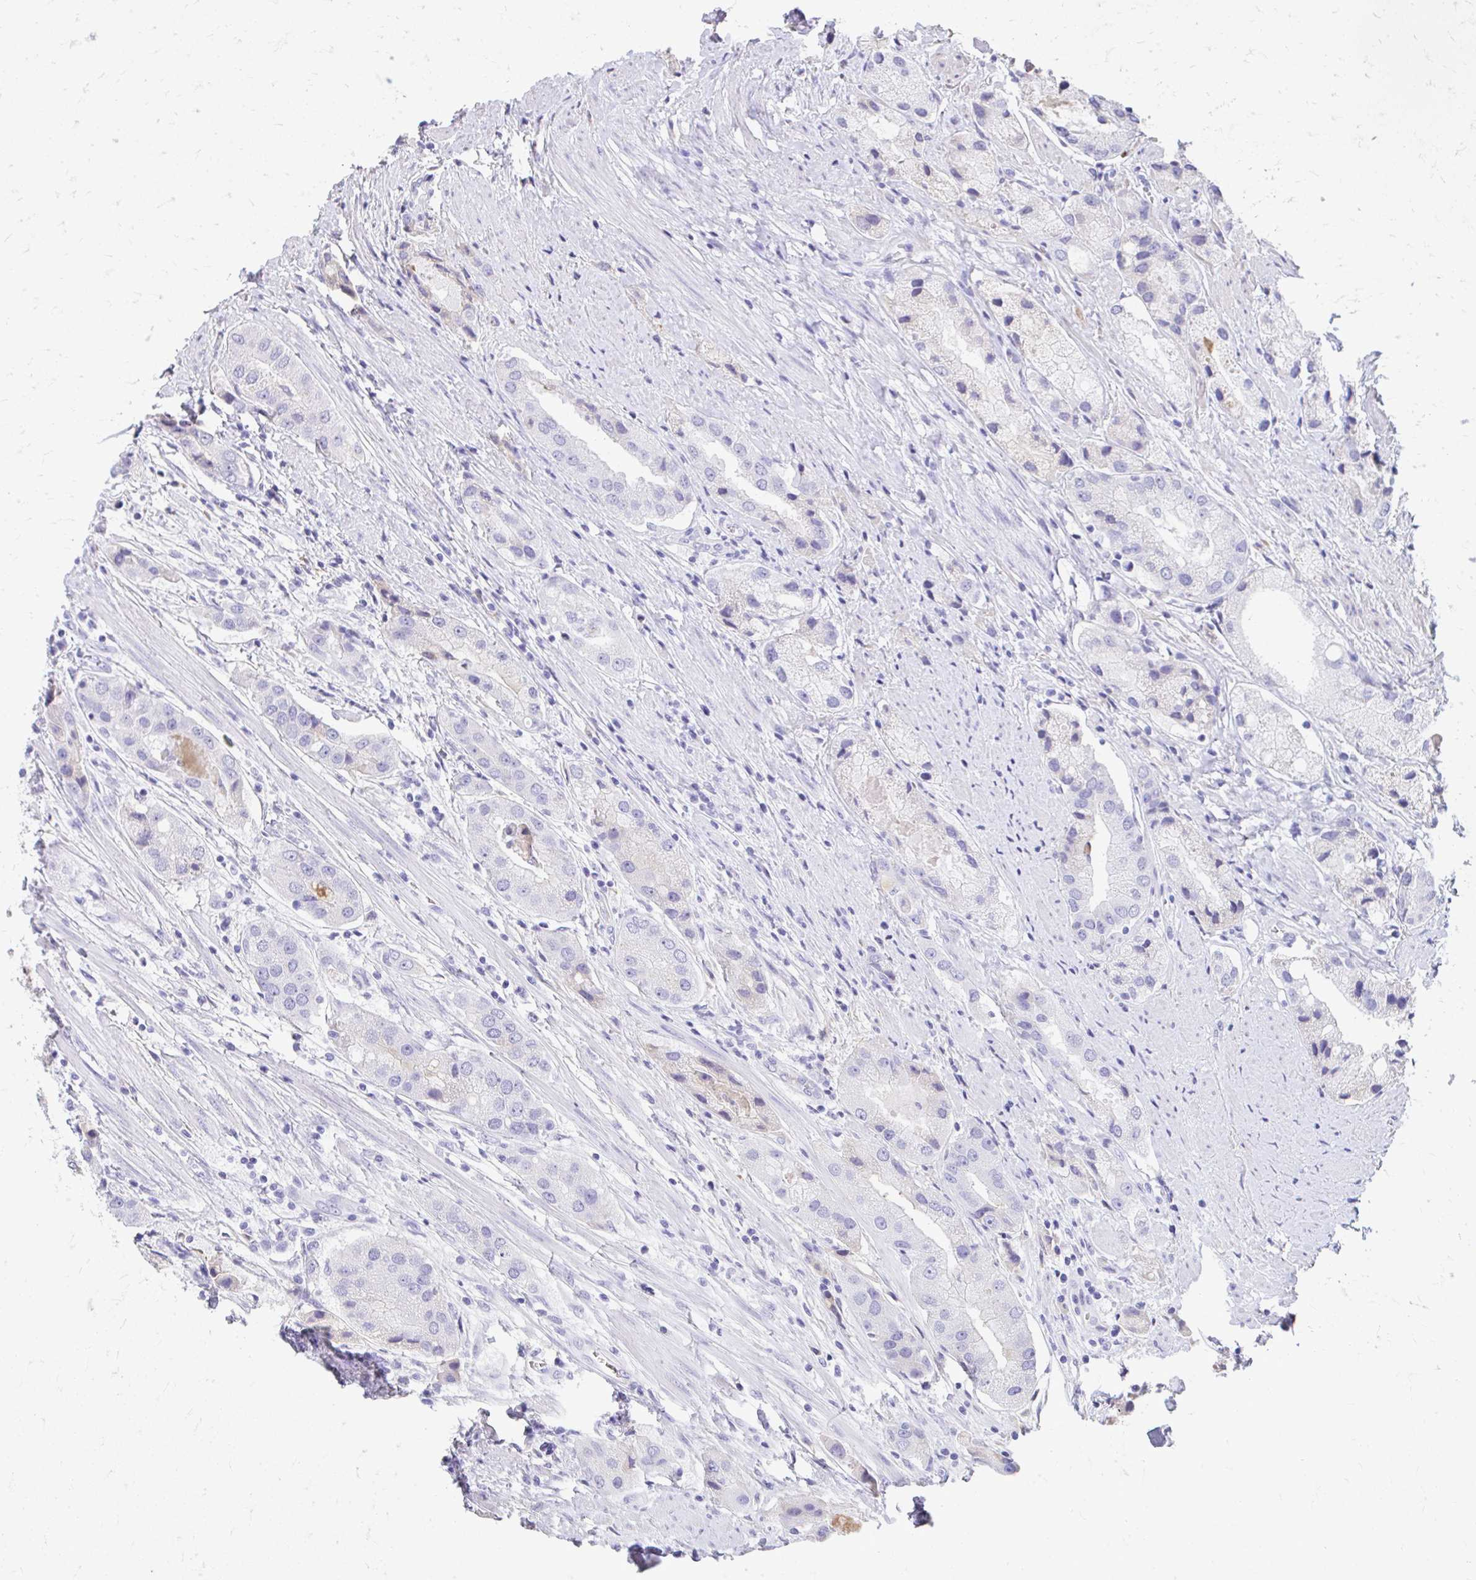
{"staining": {"intensity": "negative", "quantity": "none", "location": "none"}, "tissue": "prostate cancer", "cell_type": "Tumor cells", "image_type": "cancer", "snomed": [{"axis": "morphology", "description": "Adenocarcinoma, Low grade"}, {"axis": "topography", "description": "Prostate"}], "caption": "The IHC photomicrograph has no significant staining in tumor cells of prostate cancer tissue.", "gene": "CFH", "patient": {"sex": "male", "age": 69}}